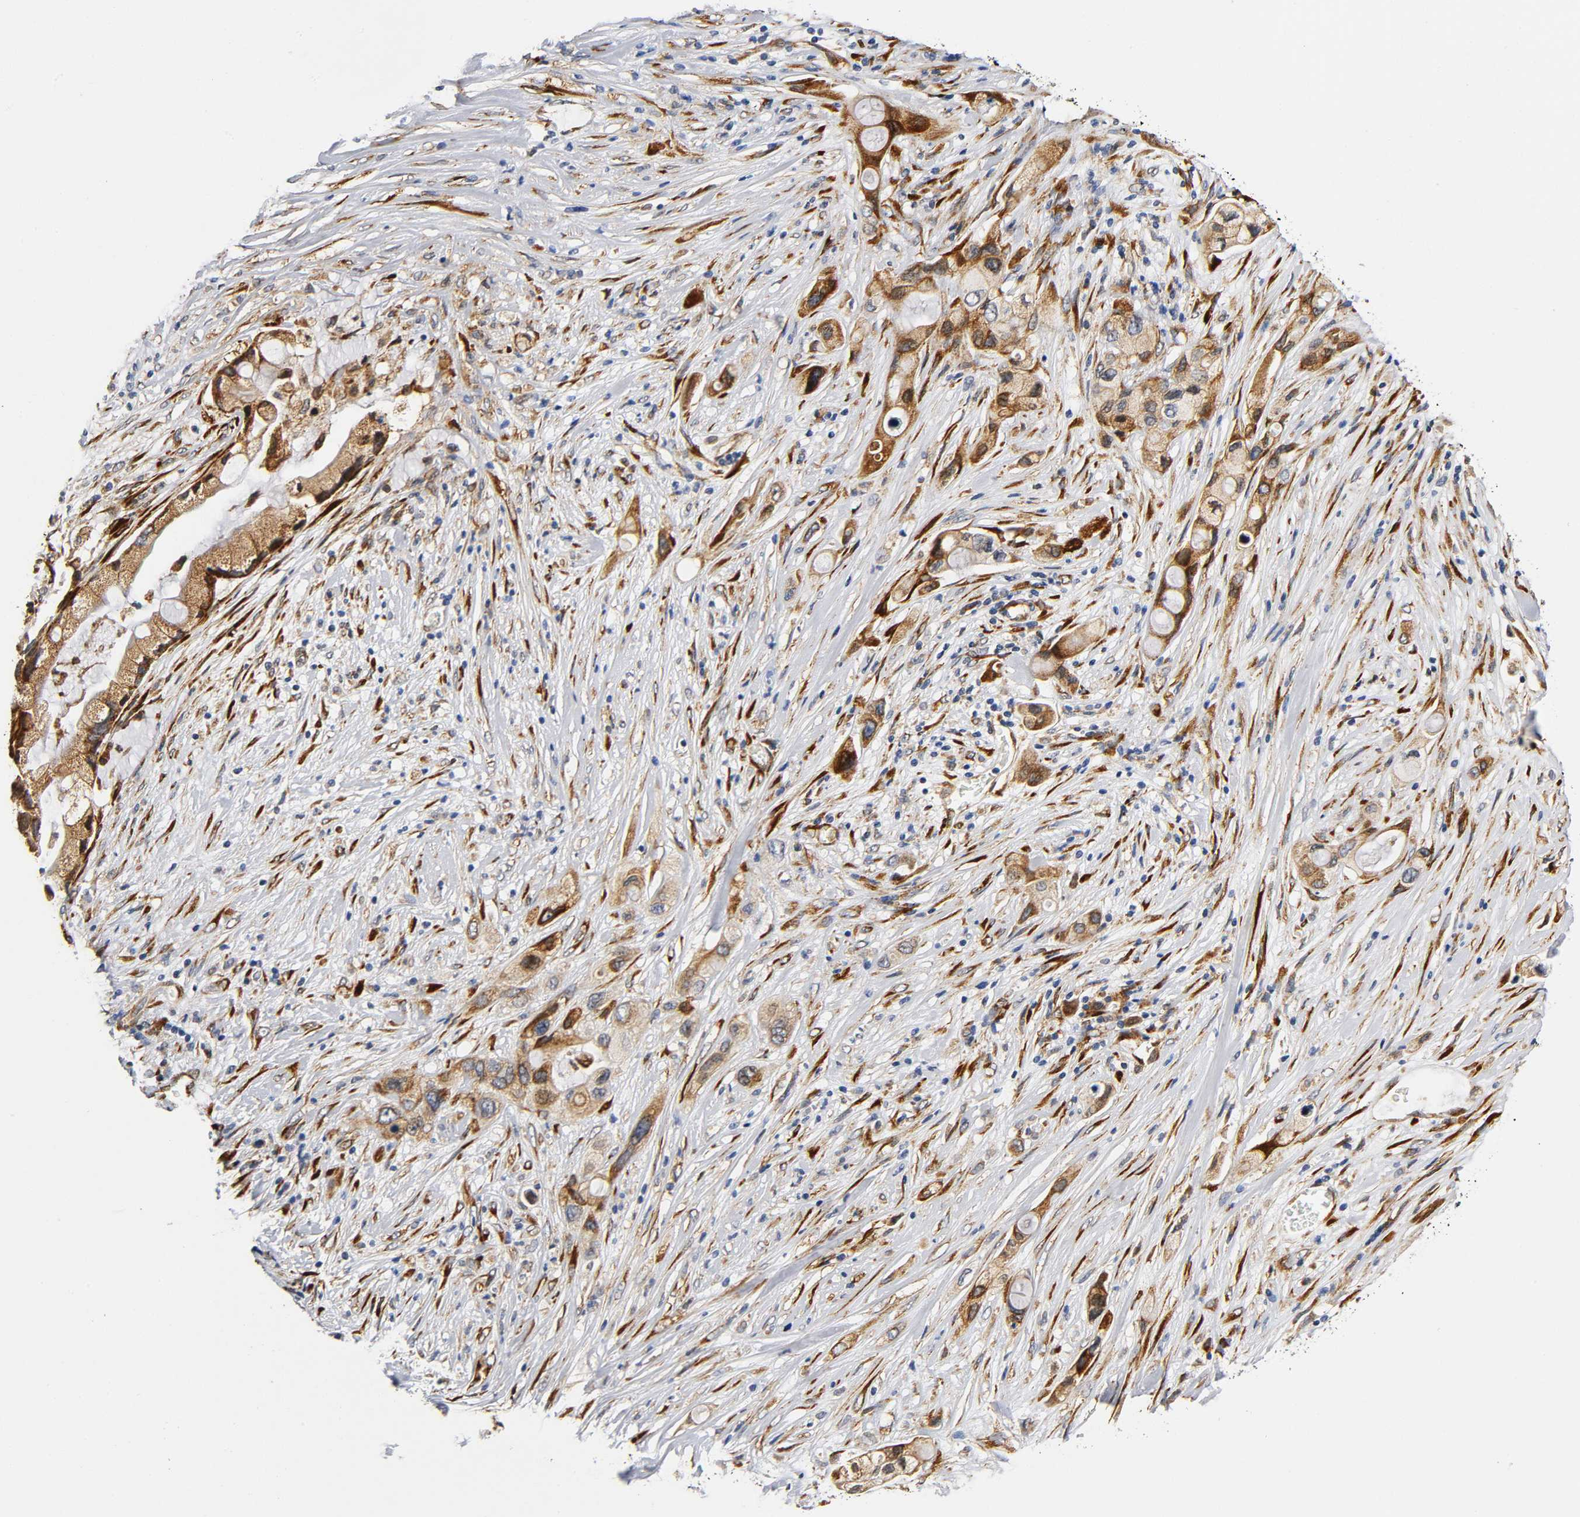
{"staining": {"intensity": "moderate", "quantity": ">75%", "location": "cytoplasmic/membranous"}, "tissue": "pancreatic cancer", "cell_type": "Tumor cells", "image_type": "cancer", "snomed": [{"axis": "morphology", "description": "Adenocarcinoma, NOS"}, {"axis": "topography", "description": "Pancreas"}], "caption": "A medium amount of moderate cytoplasmic/membranous positivity is identified in approximately >75% of tumor cells in adenocarcinoma (pancreatic) tissue. (DAB = brown stain, brightfield microscopy at high magnification).", "gene": "SOS2", "patient": {"sex": "female", "age": 59}}